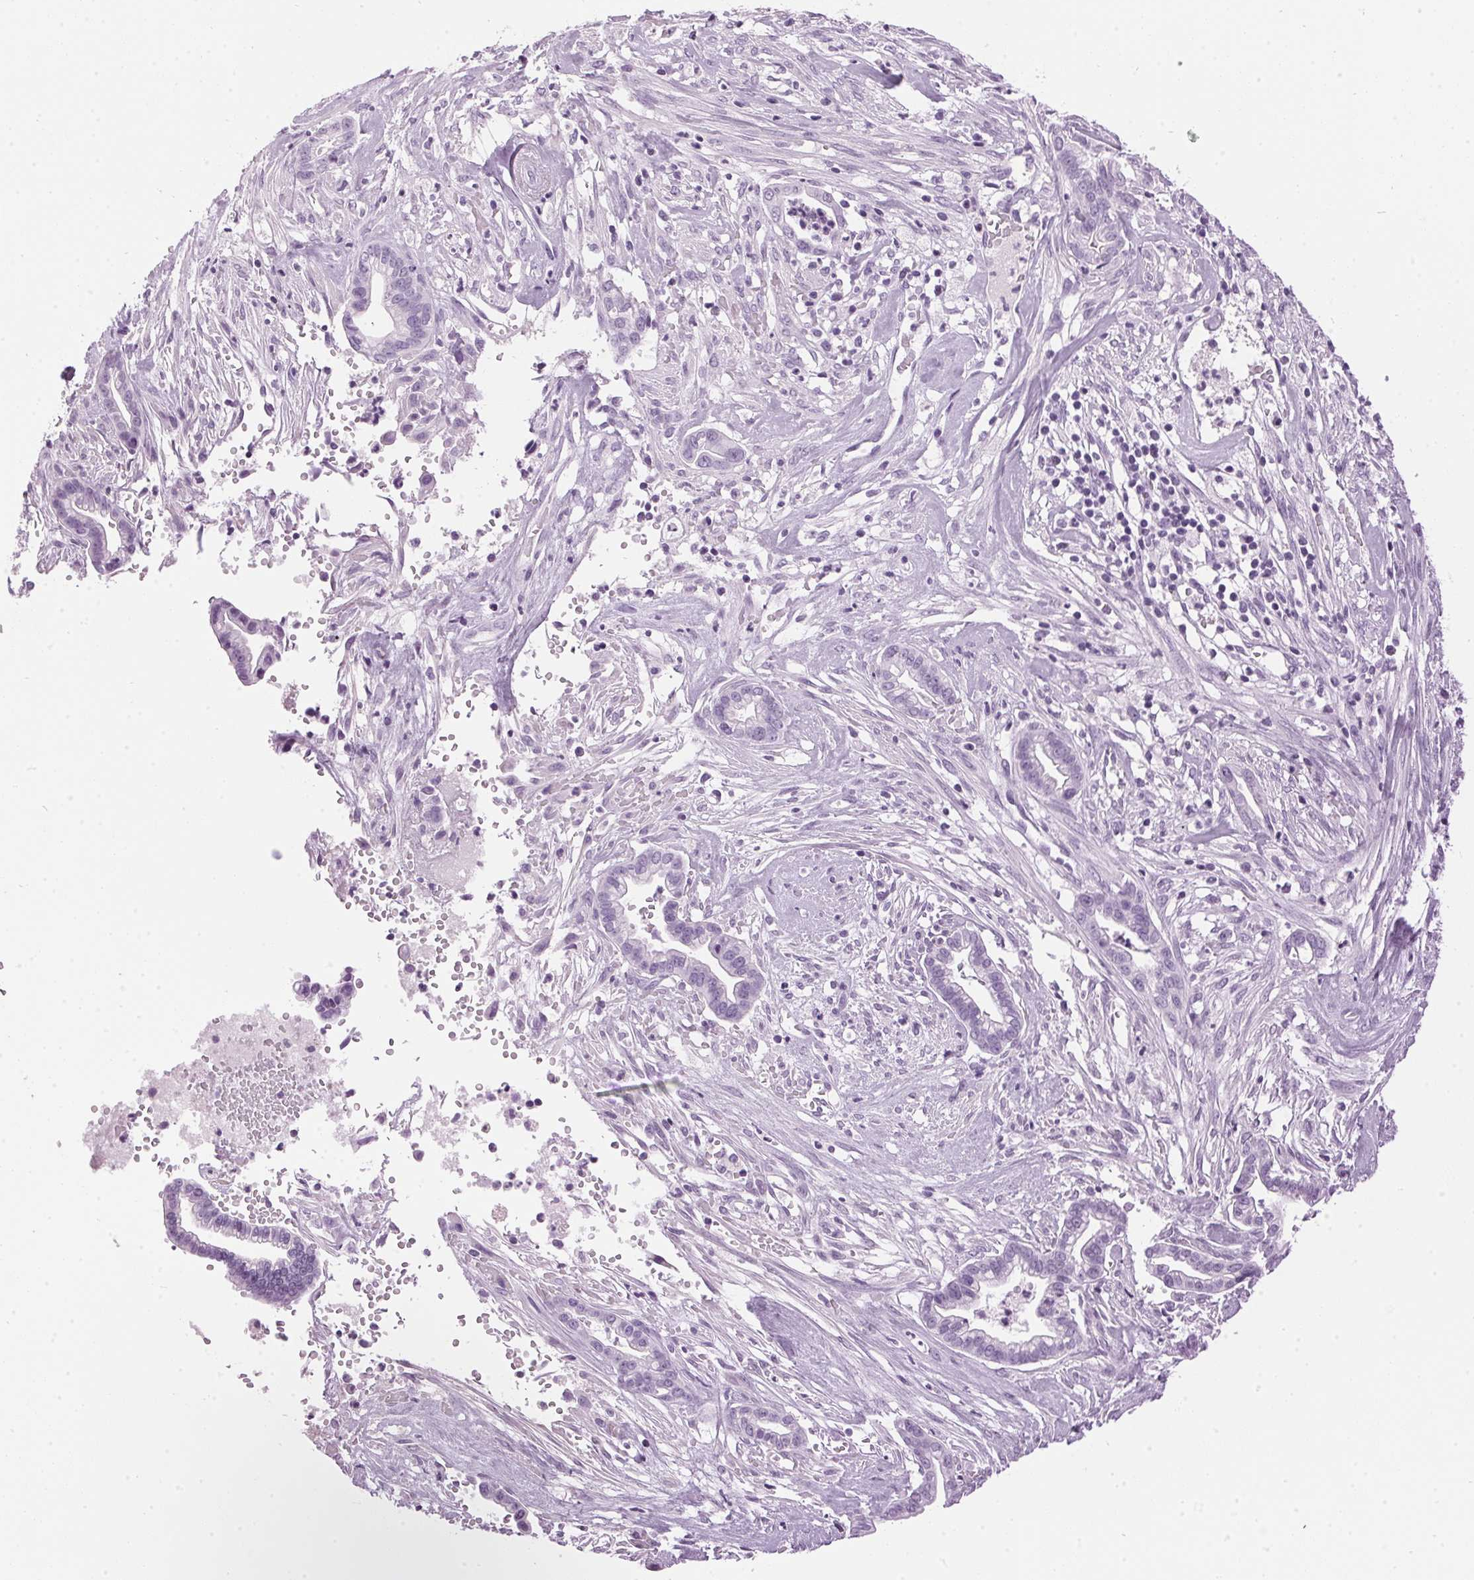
{"staining": {"intensity": "negative", "quantity": "none", "location": "none"}, "tissue": "cervical cancer", "cell_type": "Tumor cells", "image_type": "cancer", "snomed": [{"axis": "morphology", "description": "Adenocarcinoma, NOS"}, {"axis": "topography", "description": "Cervix"}], "caption": "This is an immunohistochemistry (IHC) photomicrograph of human cervical adenocarcinoma. There is no staining in tumor cells.", "gene": "SP7", "patient": {"sex": "female", "age": 62}}